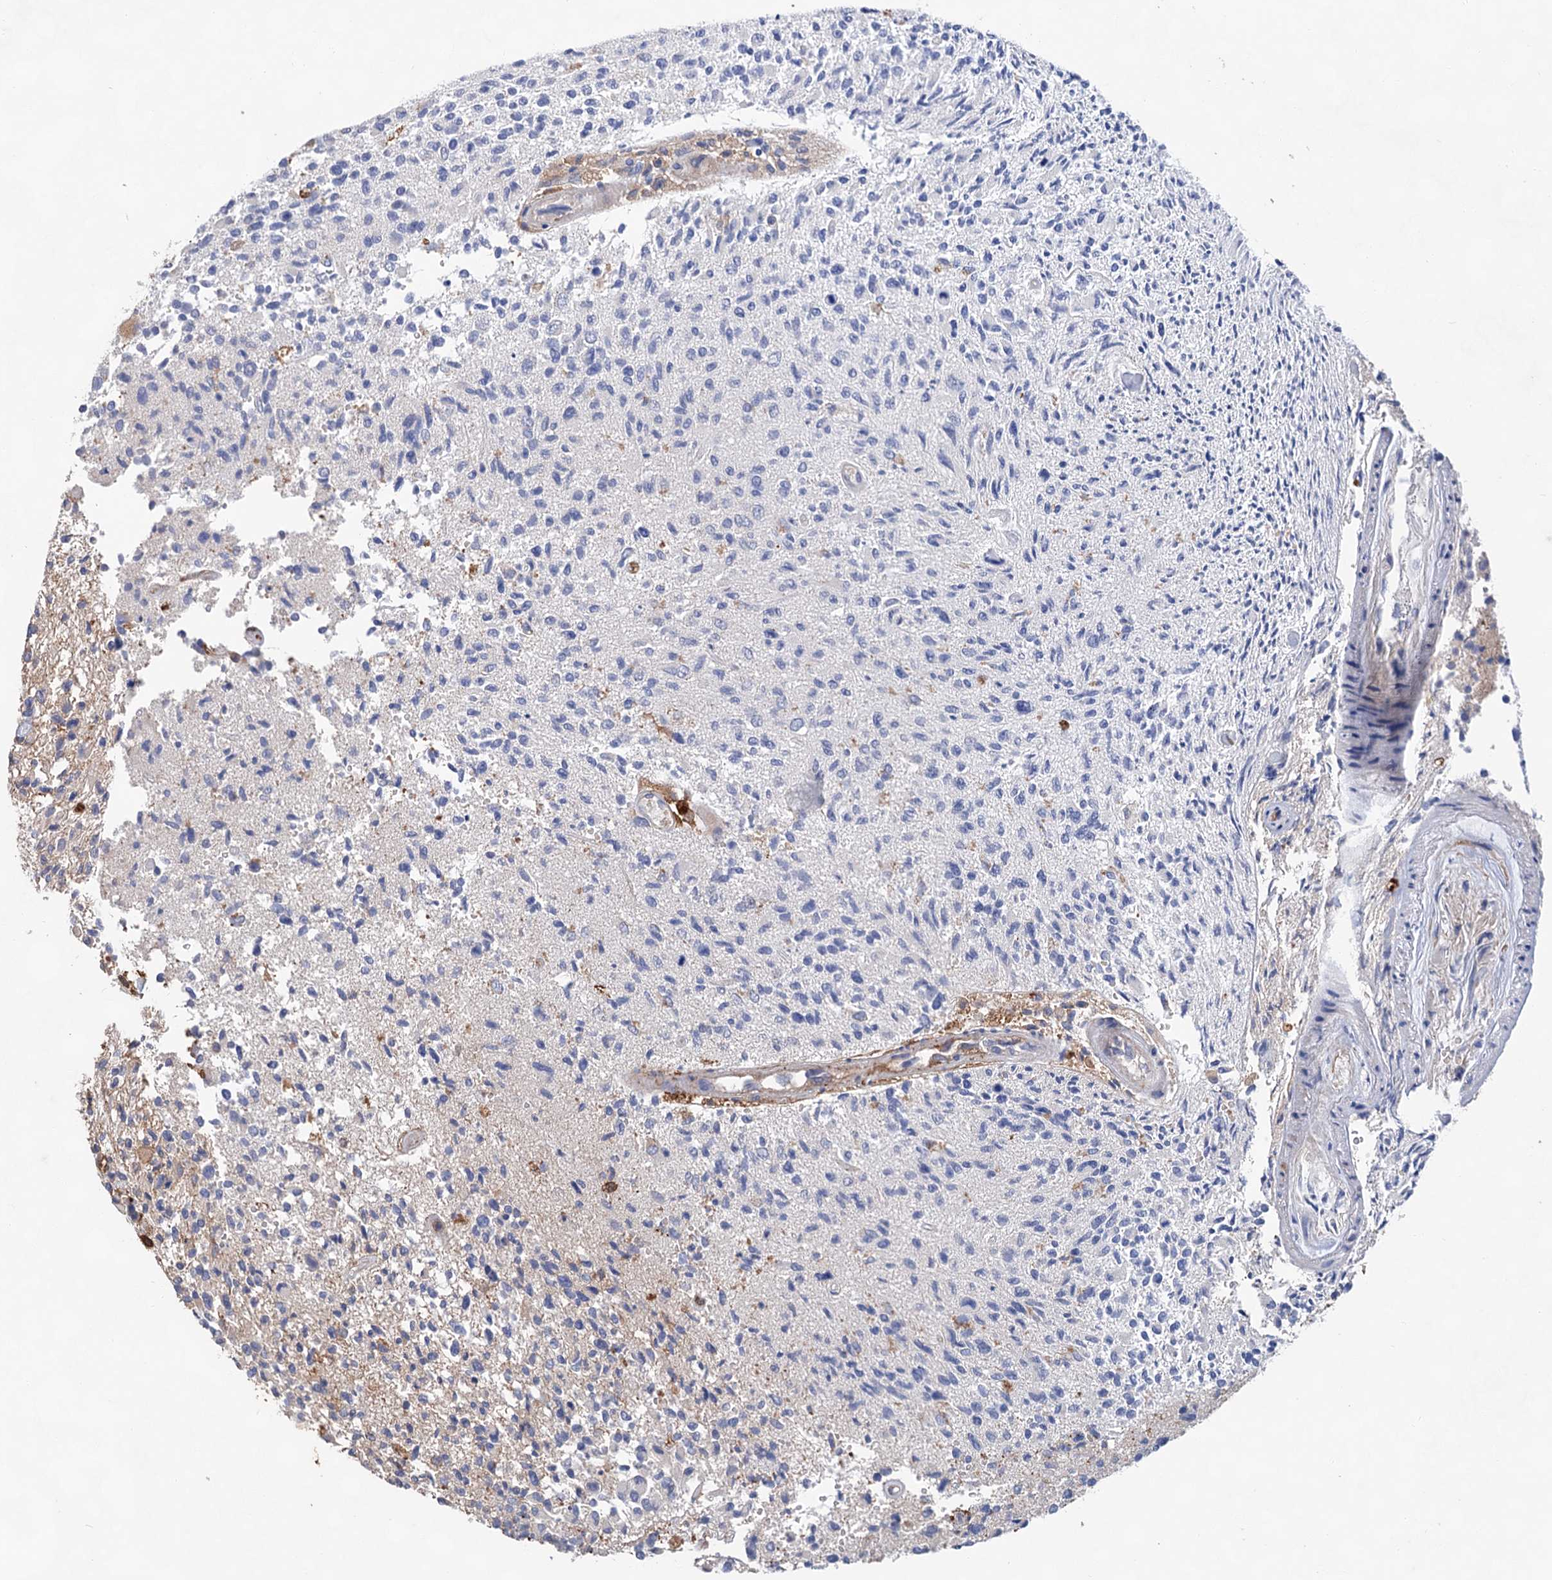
{"staining": {"intensity": "negative", "quantity": "none", "location": "none"}, "tissue": "glioma", "cell_type": "Tumor cells", "image_type": "cancer", "snomed": [{"axis": "morphology", "description": "Glioma, malignant, High grade"}, {"axis": "morphology", "description": "Glioblastoma, NOS"}, {"axis": "topography", "description": "Brain"}], "caption": "Glioma was stained to show a protein in brown. There is no significant positivity in tumor cells. (Stains: DAB (3,3'-diaminobenzidine) IHC with hematoxylin counter stain, Microscopy: brightfield microscopy at high magnification).", "gene": "TMTC3", "patient": {"sex": "male", "age": 60}}